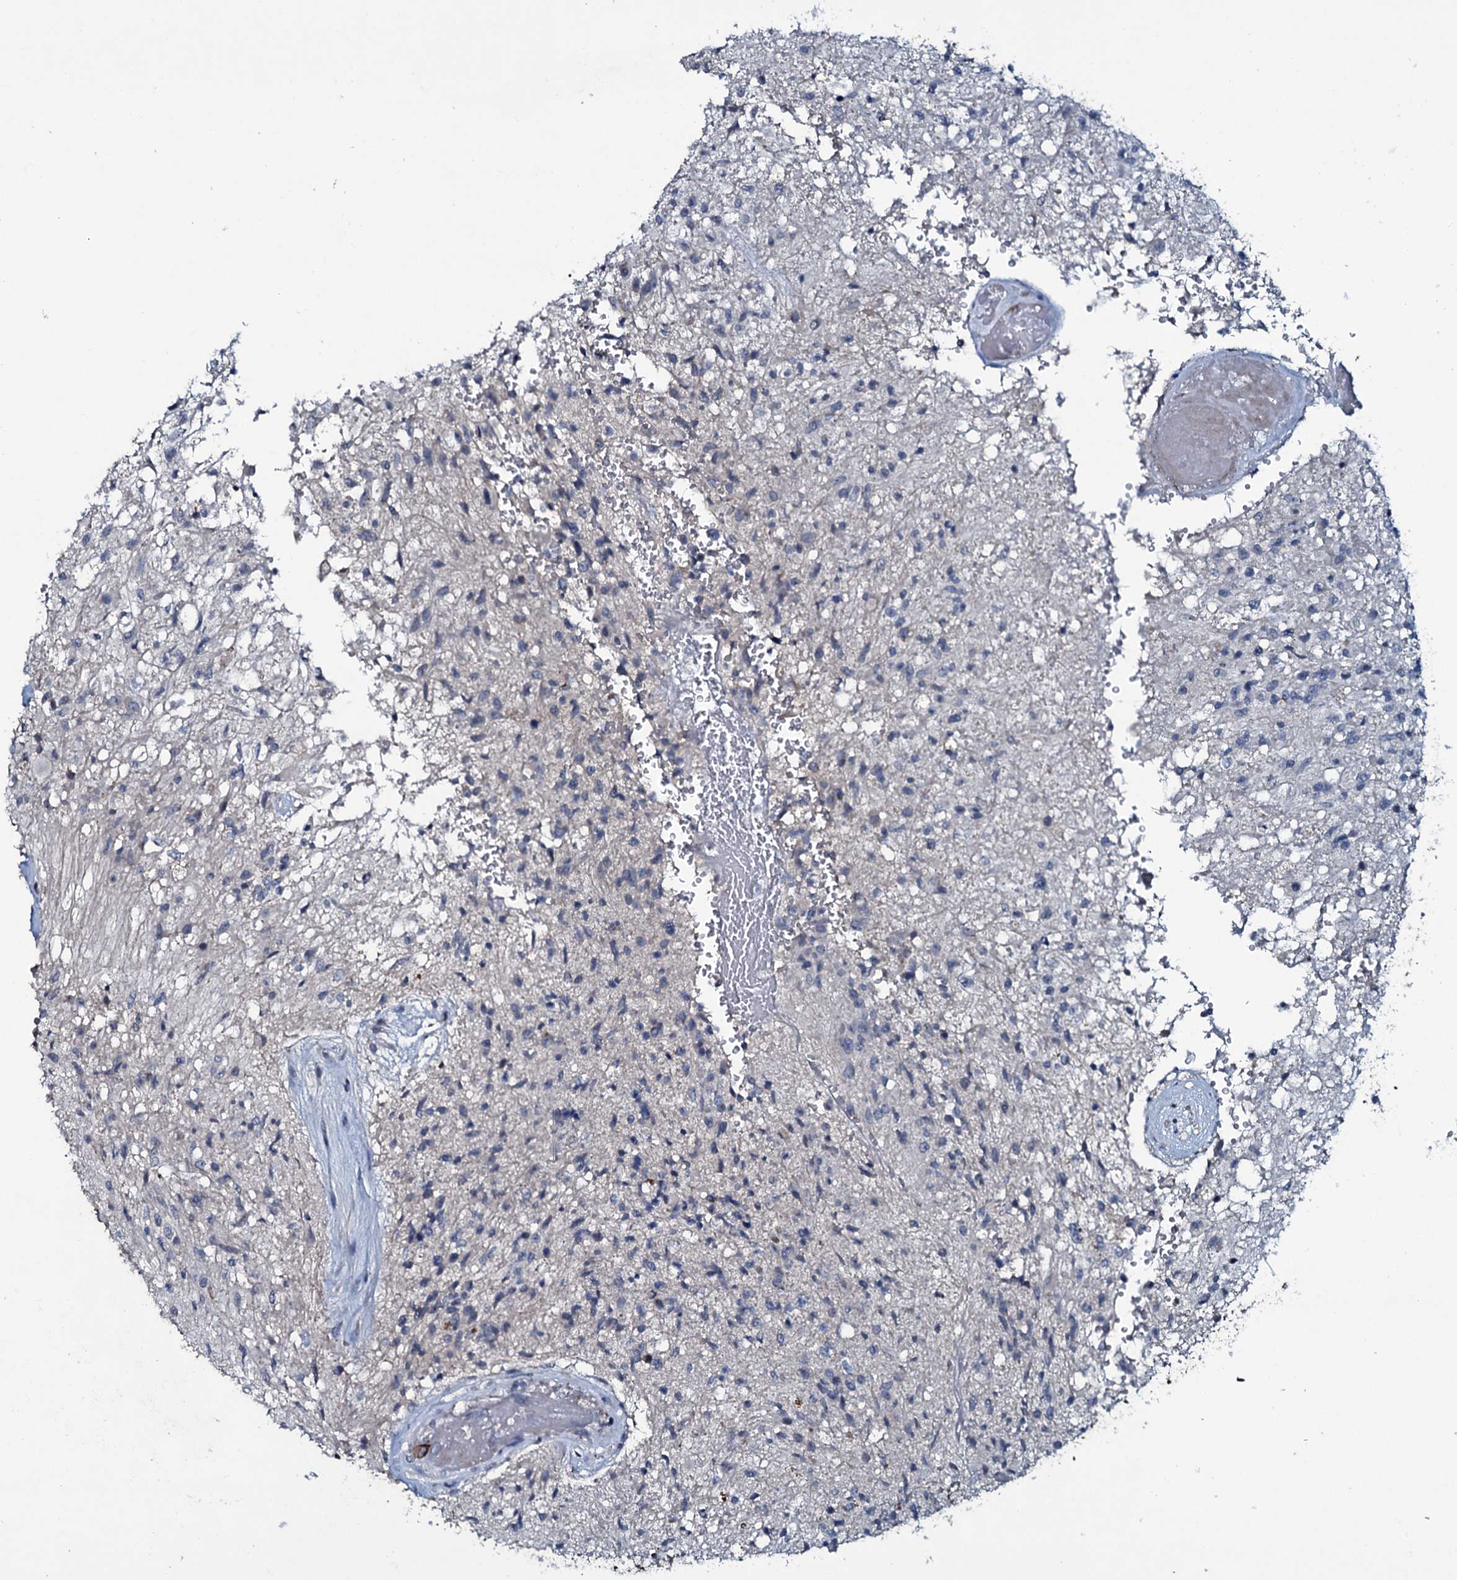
{"staining": {"intensity": "negative", "quantity": "none", "location": "none"}, "tissue": "glioma", "cell_type": "Tumor cells", "image_type": "cancer", "snomed": [{"axis": "morphology", "description": "Glioma, malignant, High grade"}, {"axis": "topography", "description": "Brain"}], "caption": "Malignant high-grade glioma stained for a protein using immunohistochemistry exhibits no expression tumor cells.", "gene": "CLEC14A", "patient": {"sex": "male", "age": 56}}